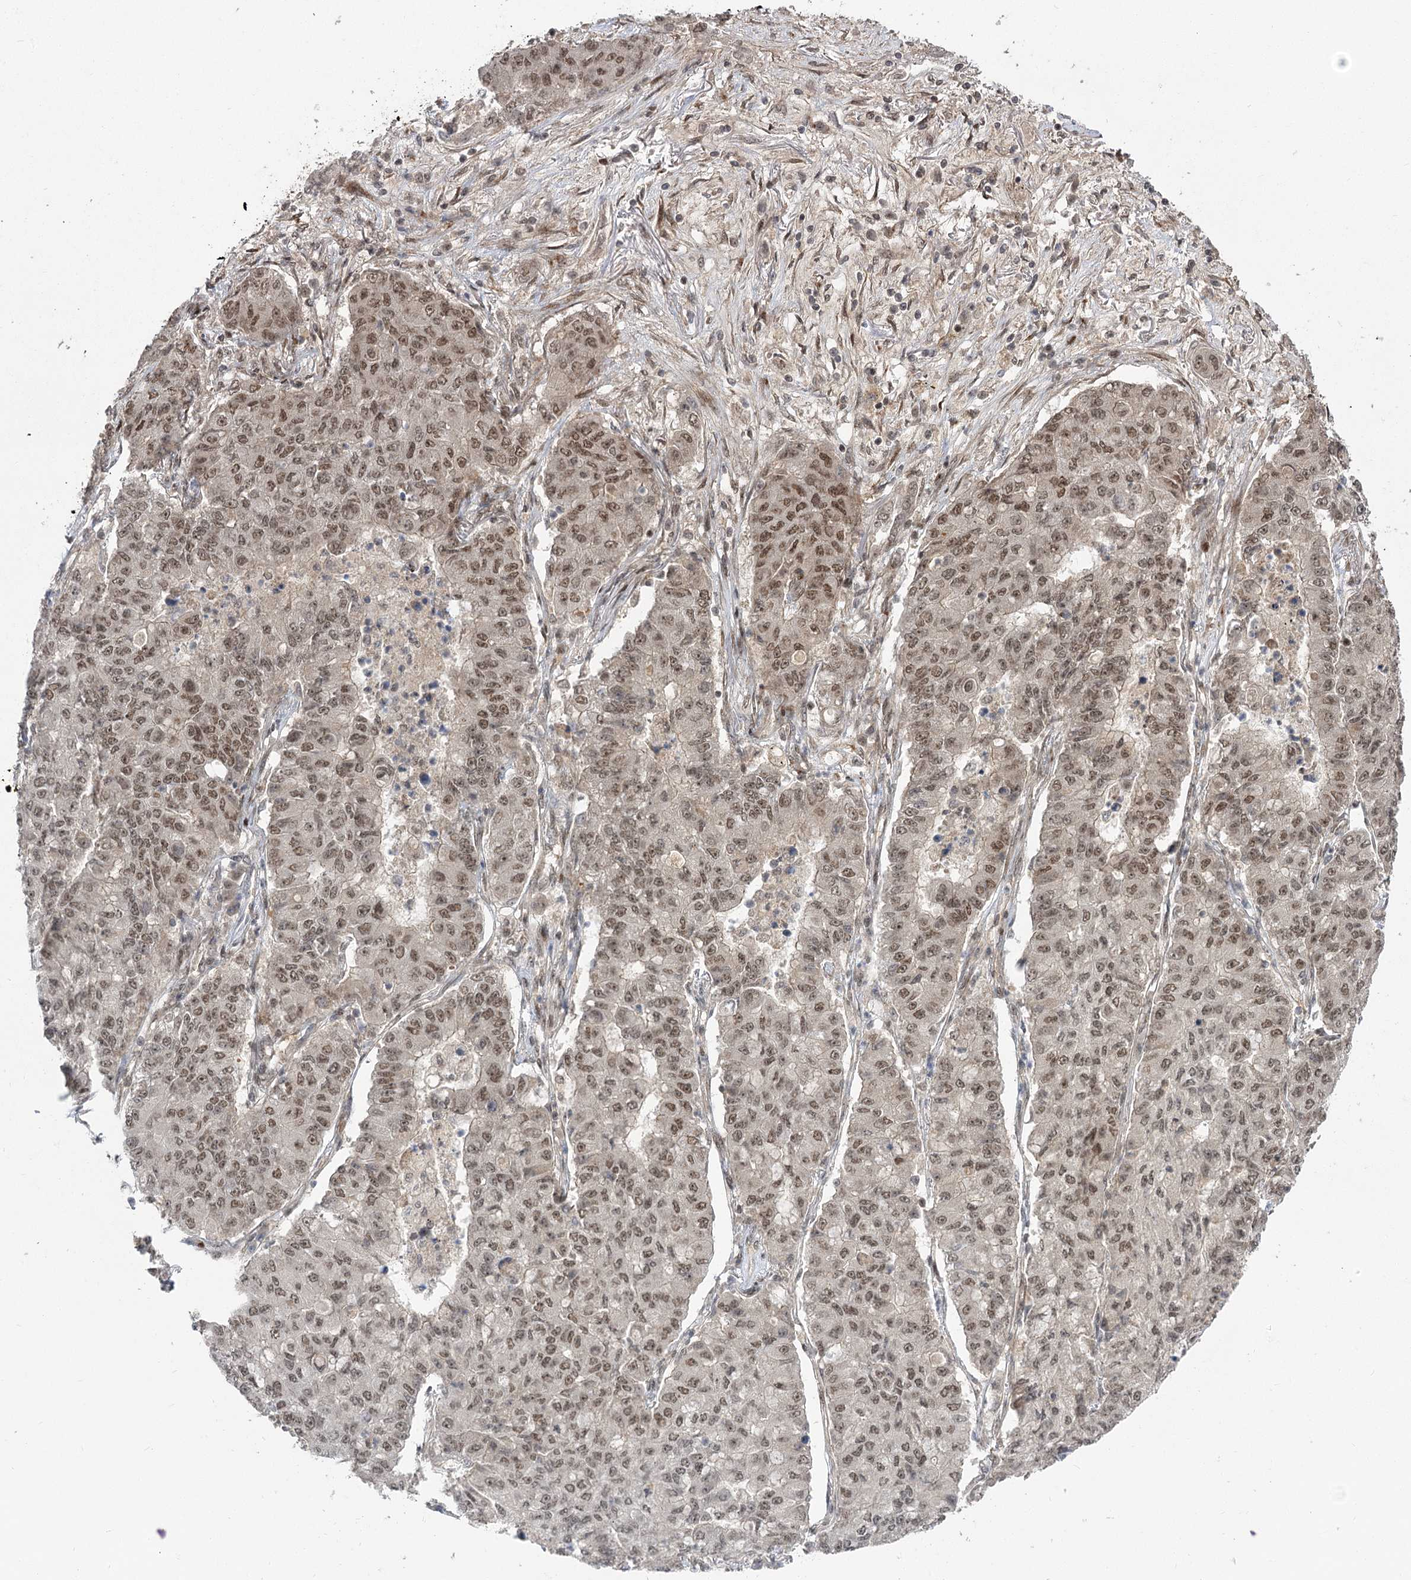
{"staining": {"intensity": "moderate", "quantity": ">75%", "location": "nuclear"}, "tissue": "lung cancer", "cell_type": "Tumor cells", "image_type": "cancer", "snomed": [{"axis": "morphology", "description": "Squamous cell carcinoma, NOS"}, {"axis": "topography", "description": "Lung"}], "caption": "Moderate nuclear staining is present in about >75% of tumor cells in lung cancer (squamous cell carcinoma).", "gene": "HELQ", "patient": {"sex": "male", "age": 74}}